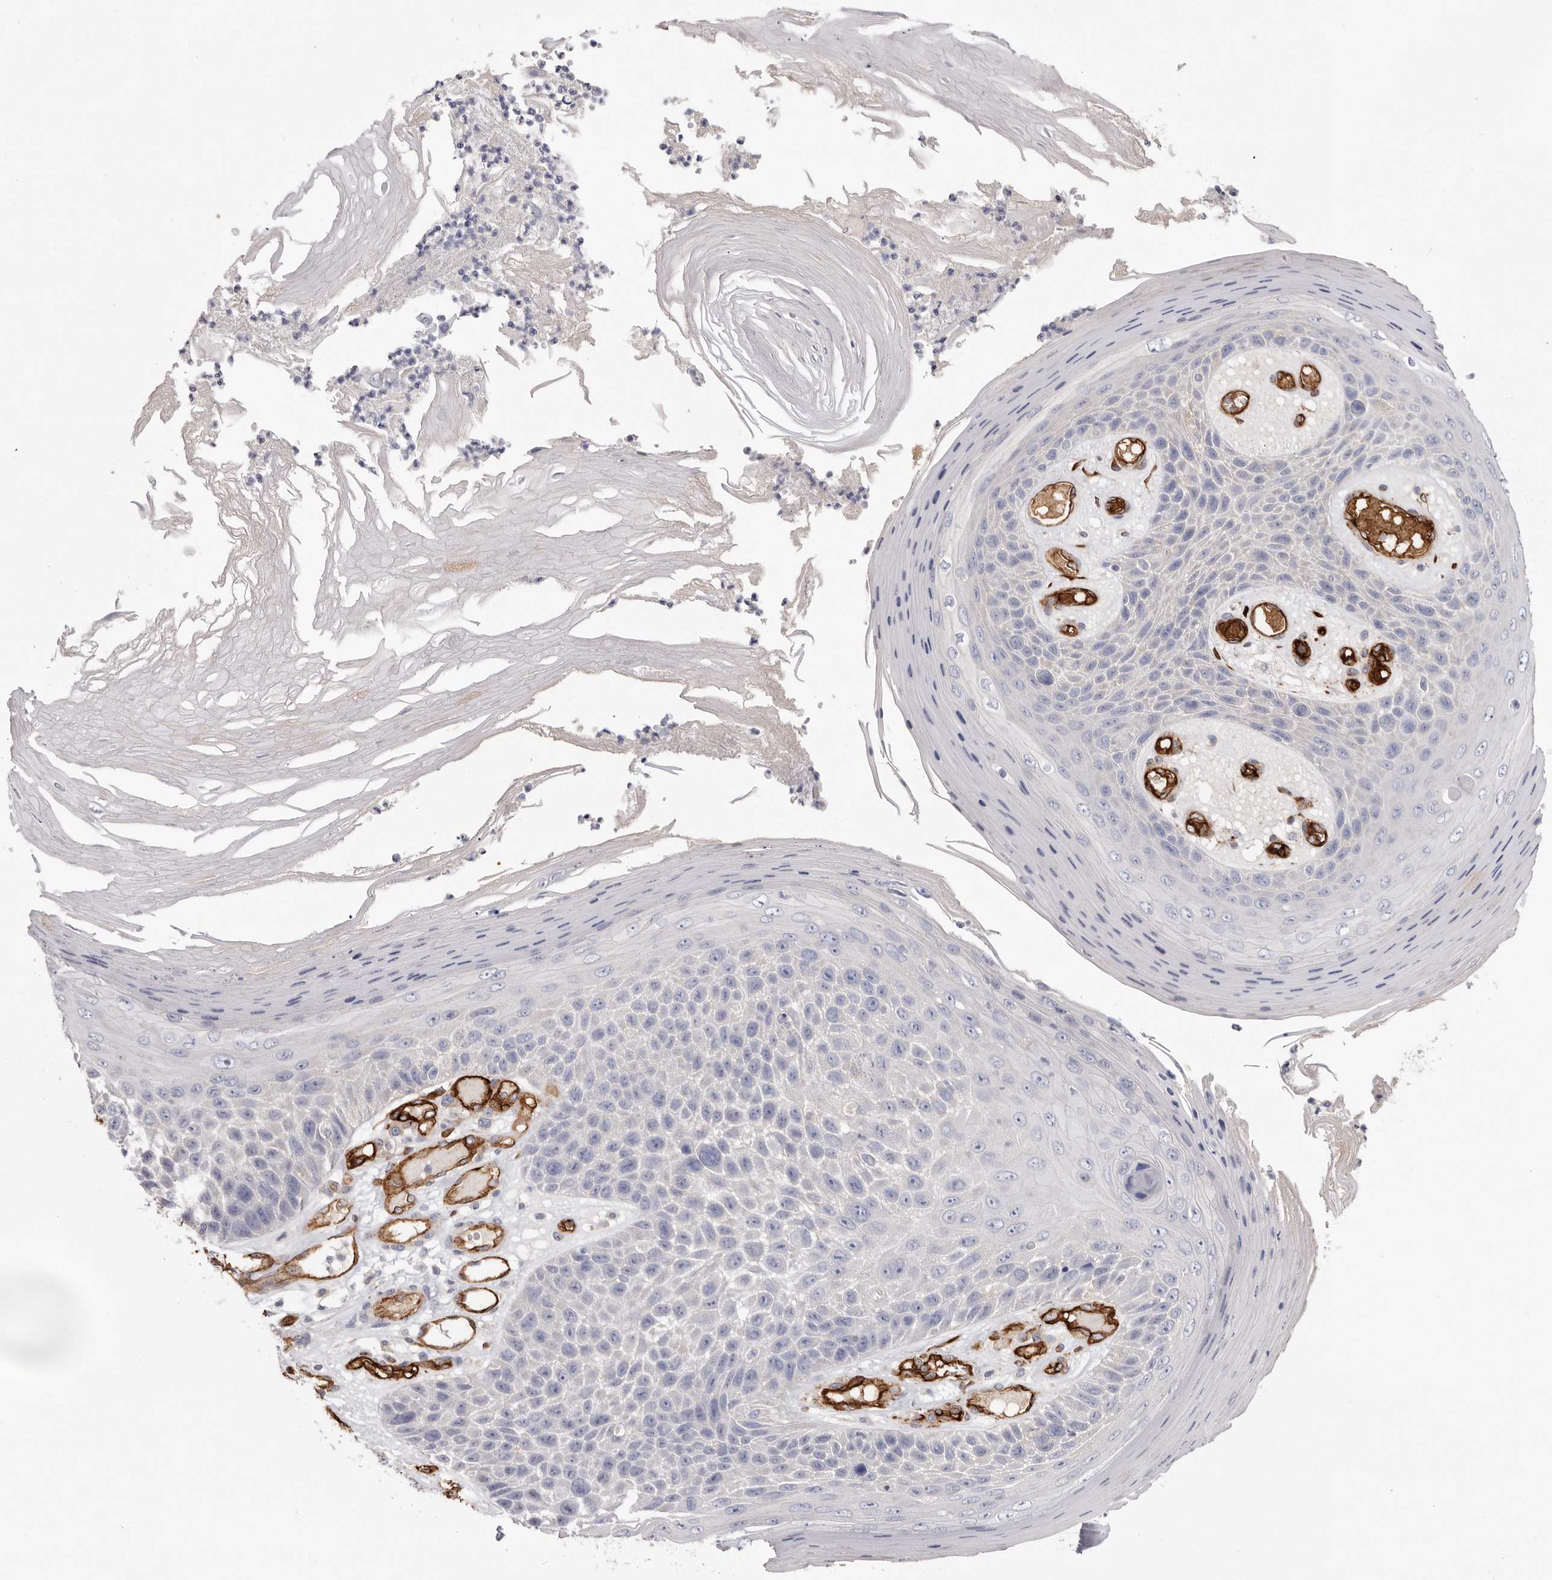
{"staining": {"intensity": "negative", "quantity": "none", "location": "none"}, "tissue": "skin cancer", "cell_type": "Tumor cells", "image_type": "cancer", "snomed": [{"axis": "morphology", "description": "Squamous cell carcinoma, NOS"}, {"axis": "topography", "description": "Skin"}], "caption": "Tumor cells show no significant staining in skin cancer.", "gene": "LRRC66", "patient": {"sex": "female", "age": 88}}